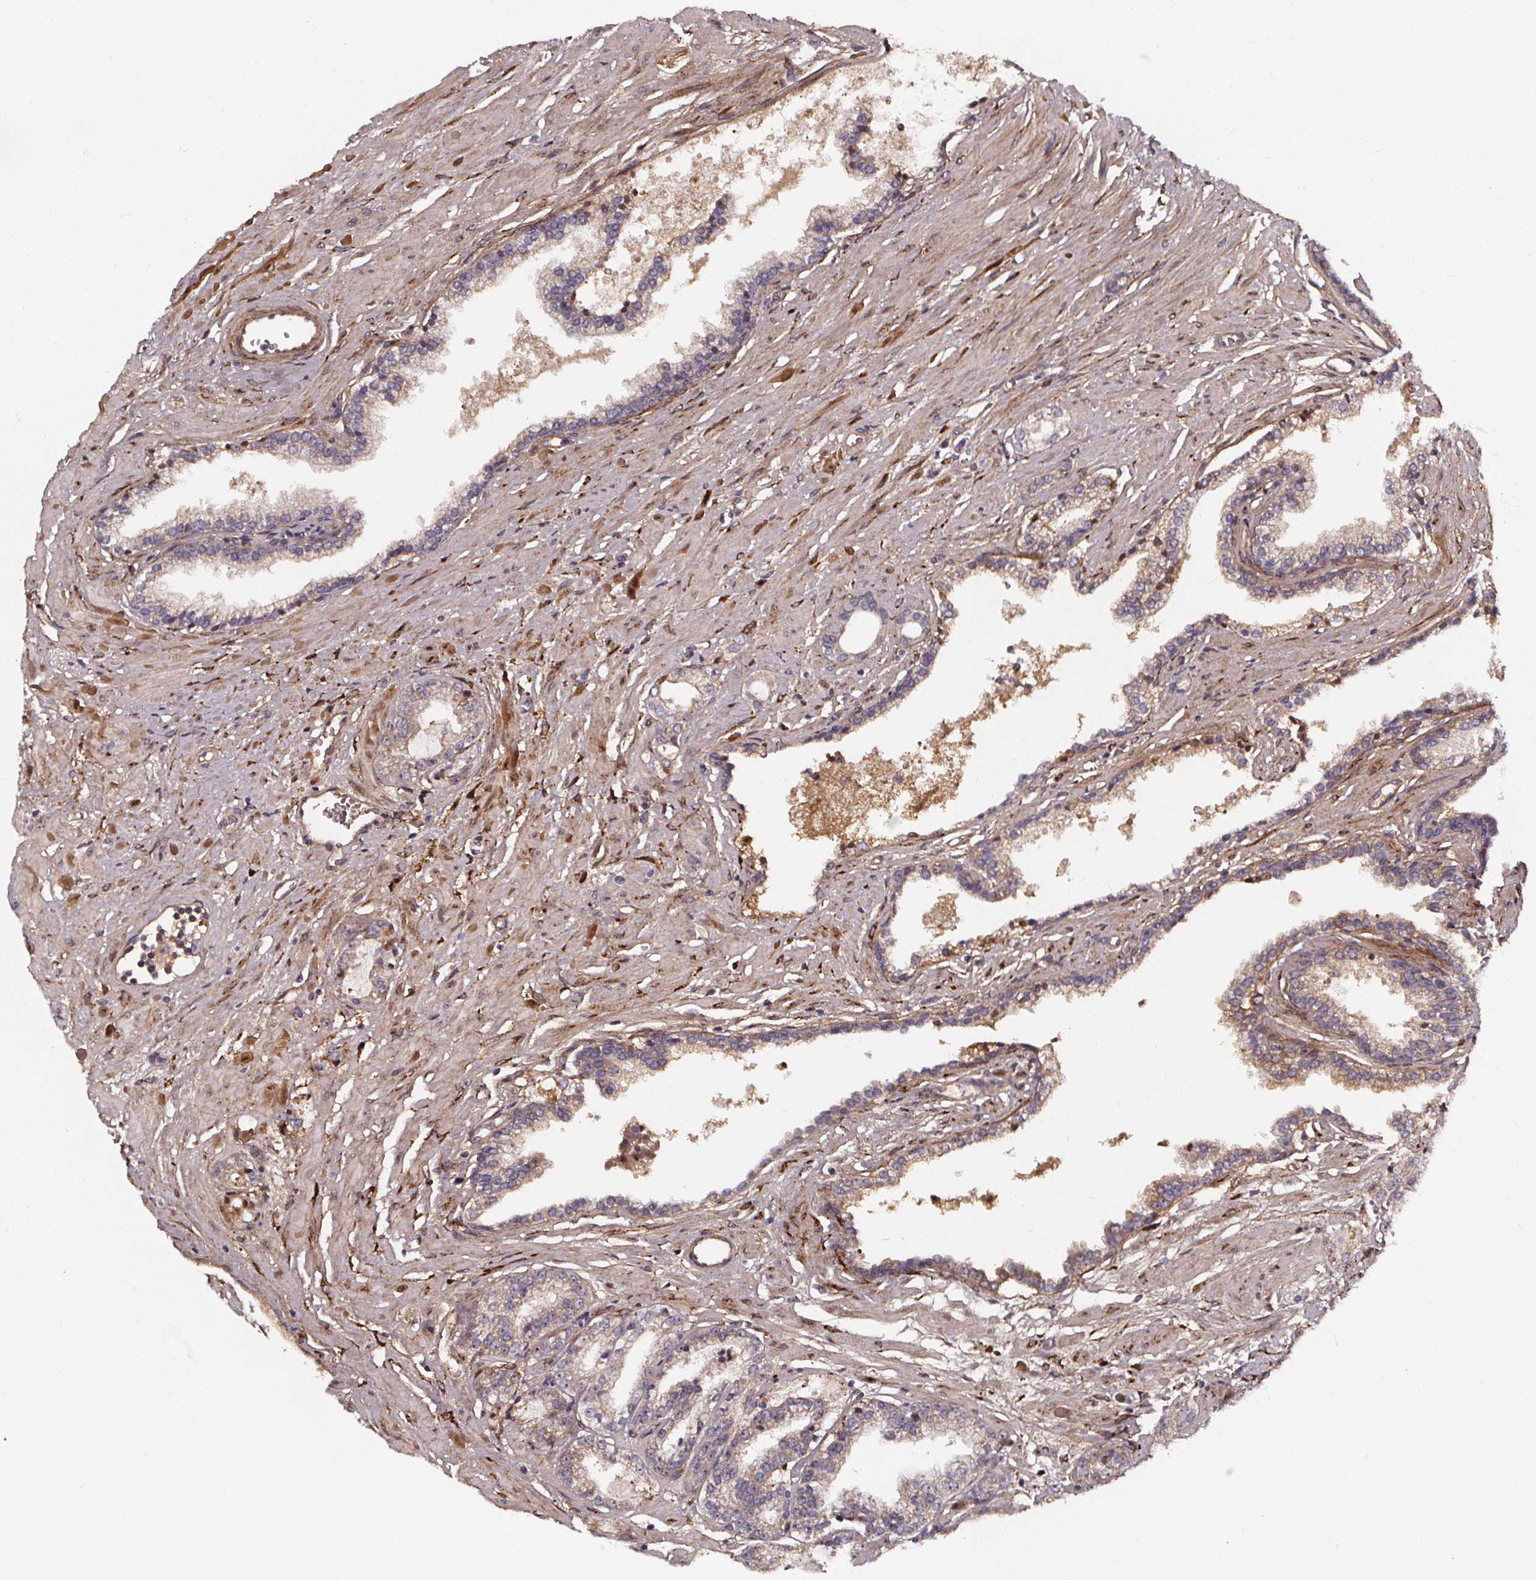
{"staining": {"intensity": "moderate", "quantity": "<25%", "location": "cytoplasmic/membranous"}, "tissue": "prostate cancer", "cell_type": "Tumor cells", "image_type": "cancer", "snomed": [{"axis": "morphology", "description": "Adenocarcinoma, Low grade"}, {"axis": "topography", "description": "Prostate"}], "caption": "Tumor cells reveal low levels of moderate cytoplasmic/membranous expression in approximately <25% of cells in human adenocarcinoma (low-grade) (prostate).", "gene": "AEBP1", "patient": {"sex": "male", "age": 60}}